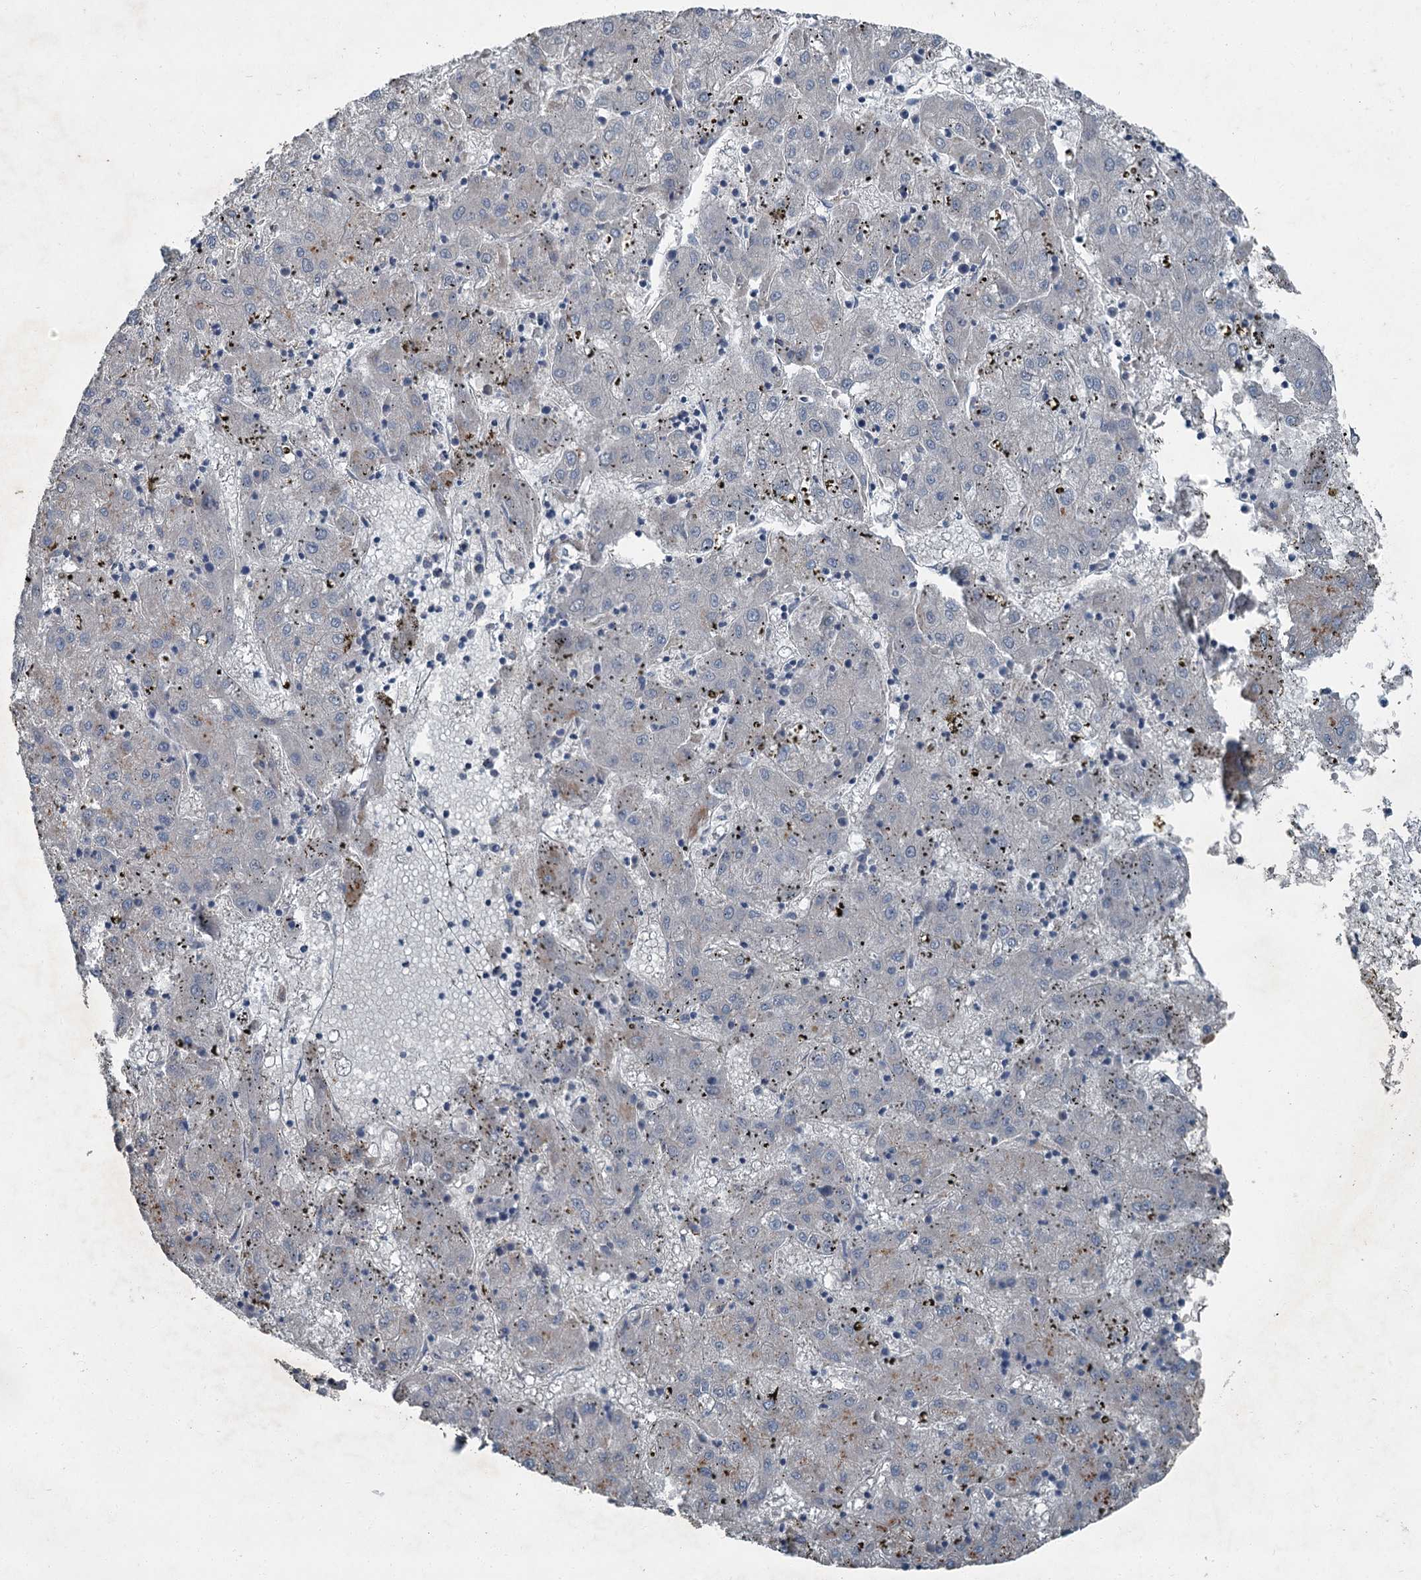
{"staining": {"intensity": "moderate", "quantity": "<25%", "location": "cytoplasmic/membranous"}, "tissue": "liver cancer", "cell_type": "Tumor cells", "image_type": "cancer", "snomed": [{"axis": "morphology", "description": "Carcinoma, Hepatocellular, NOS"}, {"axis": "topography", "description": "Liver"}], "caption": "Immunohistochemical staining of hepatocellular carcinoma (liver) exhibits low levels of moderate cytoplasmic/membranous positivity in approximately <25% of tumor cells. The staining was performed using DAB (3,3'-diaminobenzidine) to visualize the protein expression in brown, while the nuclei were stained in blue with hematoxylin (Magnification: 20x).", "gene": "AXL", "patient": {"sex": "male", "age": 72}}